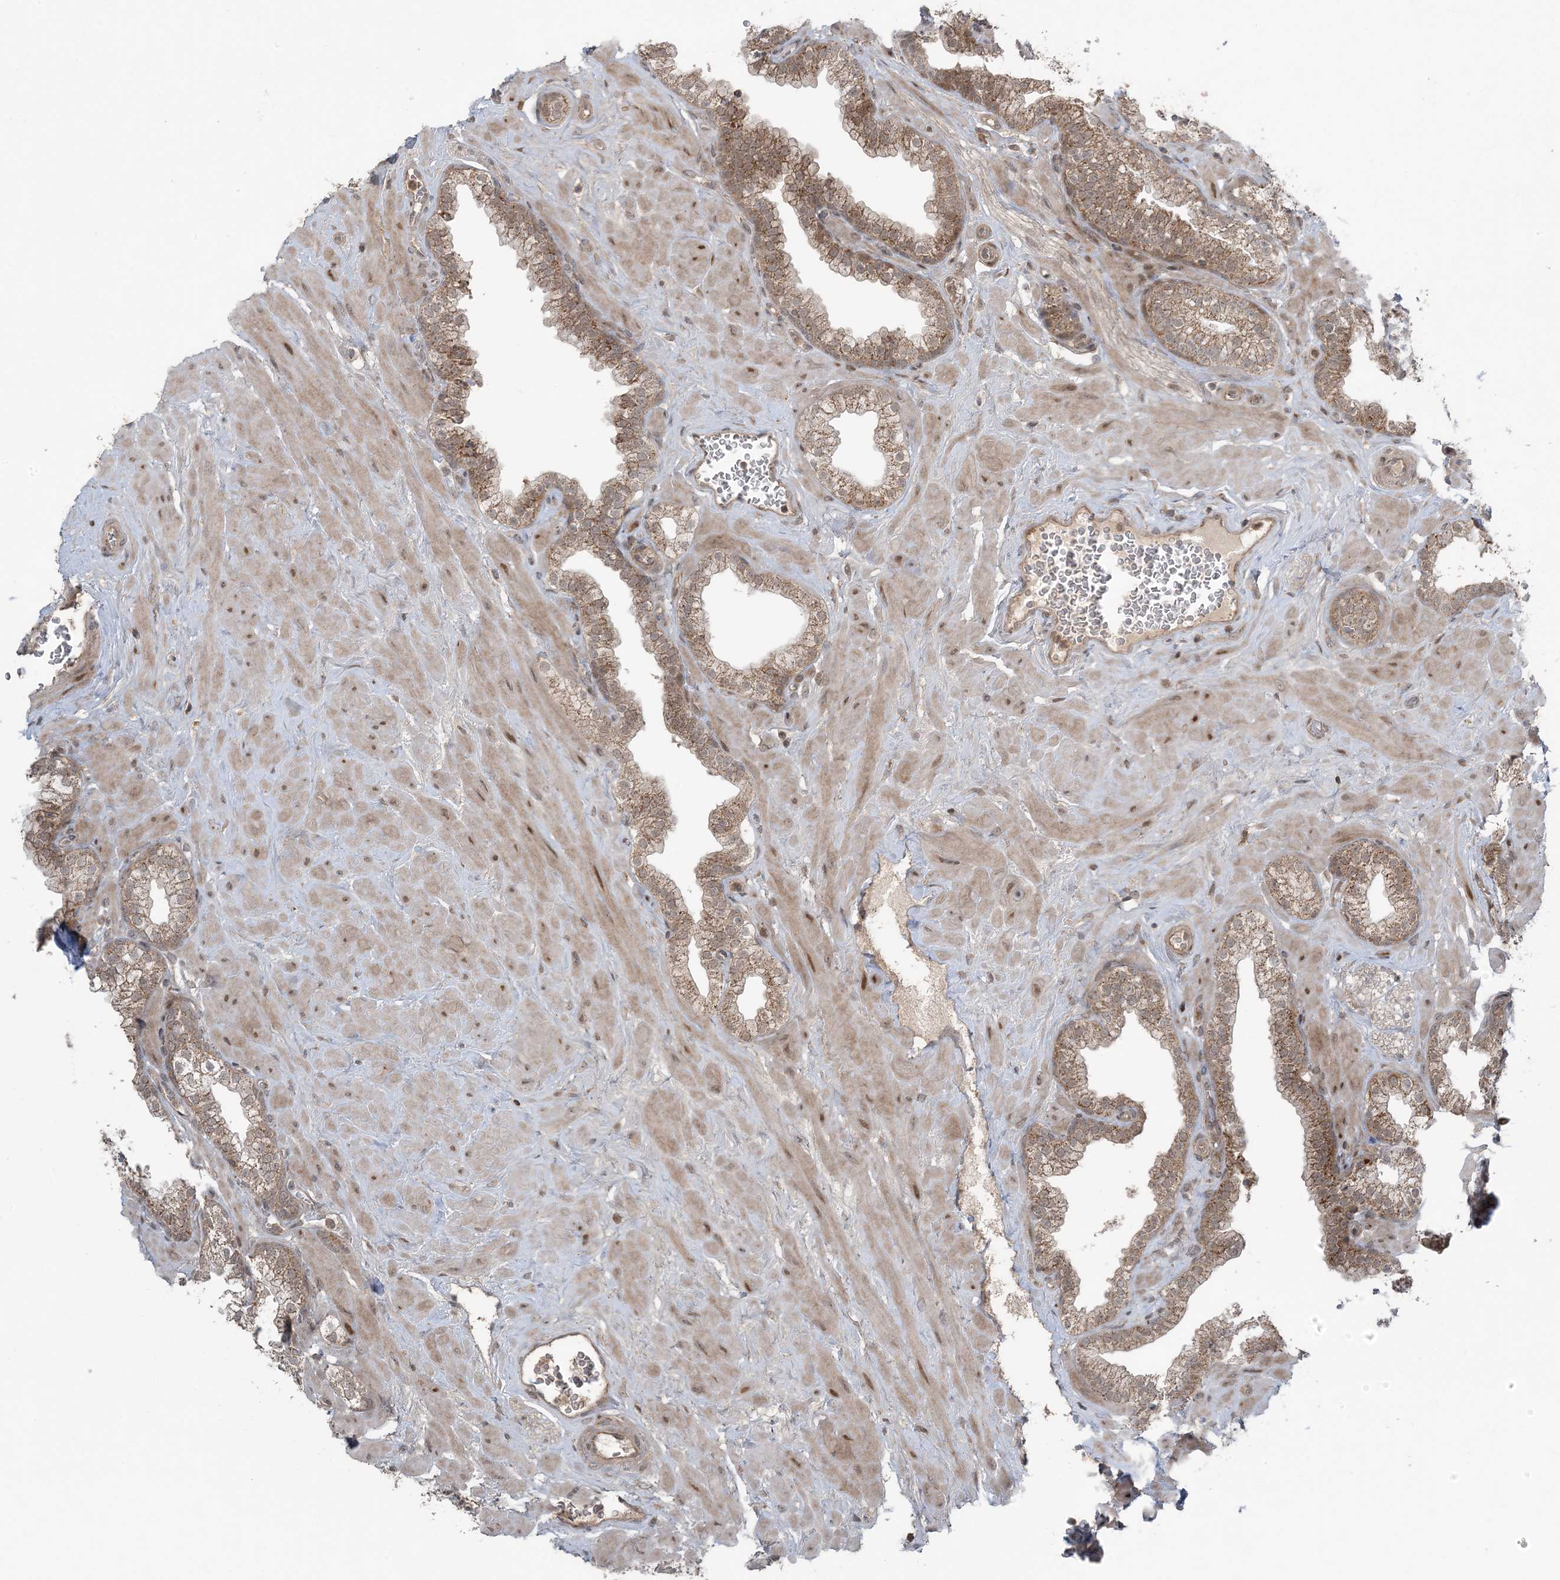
{"staining": {"intensity": "moderate", "quantity": ">75%", "location": "cytoplasmic/membranous"}, "tissue": "prostate", "cell_type": "Glandular cells", "image_type": "normal", "snomed": [{"axis": "morphology", "description": "Normal tissue, NOS"}, {"axis": "morphology", "description": "Urothelial carcinoma, Low grade"}, {"axis": "topography", "description": "Urinary bladder"}, {"axis": "topography", "description": "Prostate"}], "caption": "This image reveals normal prostate stained with immunohistochemistry to label a protein in brown. The cytoplasmic/membranous of glandular cells show moderate positivity for the protein. Nuclei are counter-stained blue.", "gene": "PHLDB2", "patient": {"sex": "male", "age": 60}}